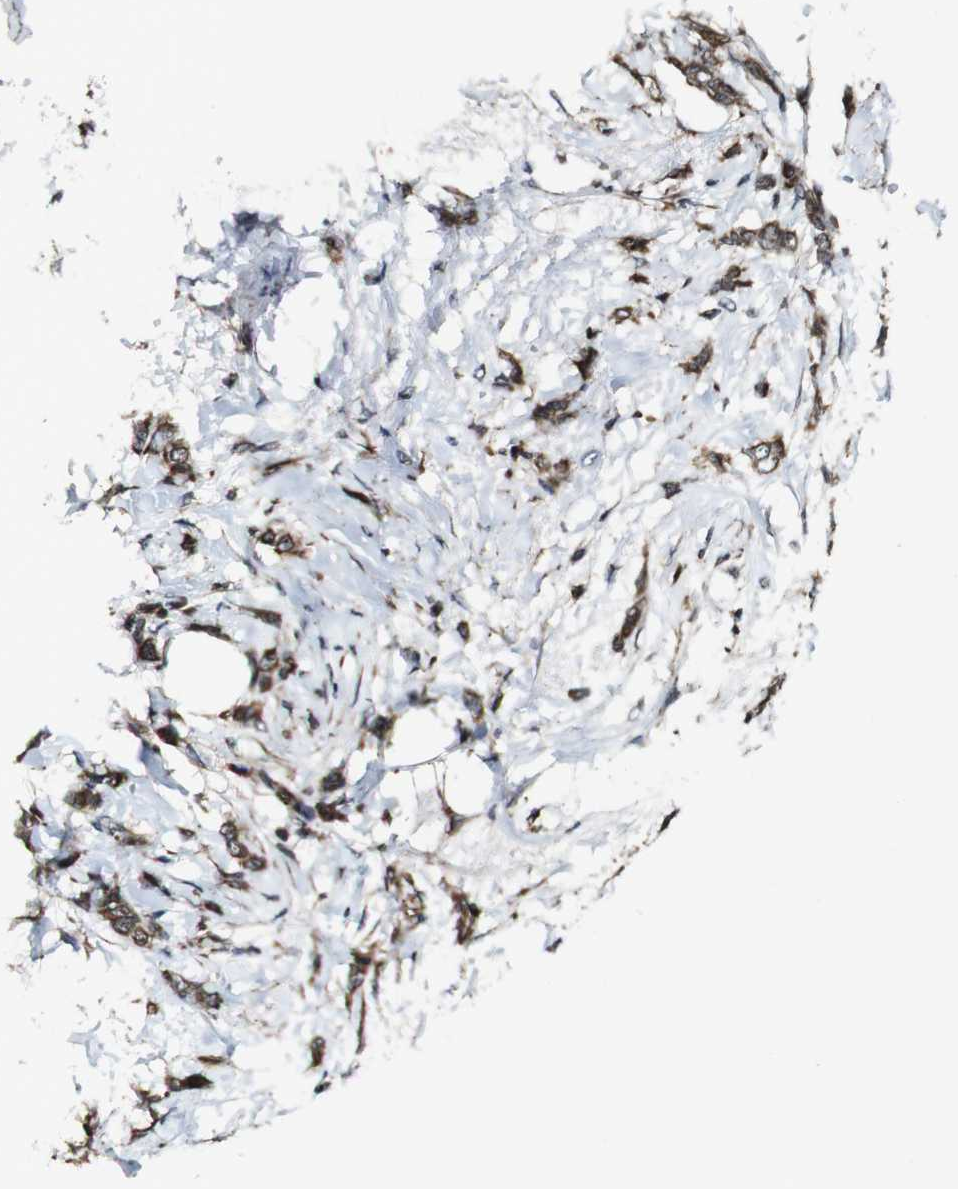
{"staining": {"intensity": "moderate", "quantity": ">75%", "location": "cytoplasmic/membranous"}, "tissue": "breast cancer", "cell_type": "Tumor cells", "image_type": "cancer", "snomed": [{"axis": "morphology", "description": "Lobular carcinoma, in situ"}, {"axis": "morphology", "description": "Lobular carcinoma"}, {"axis": "topography", "description": "Breast"}], "caption": "A high-resolution histopathology image shows immunohistochemistry staining of lobular carcinoma (breast), which shows moderate cytoplasmic/membranous positivity in approximately >75% of tumor cells.", "gene": "BTN3A3", "patient": {"sex": "female", "age": 41}}